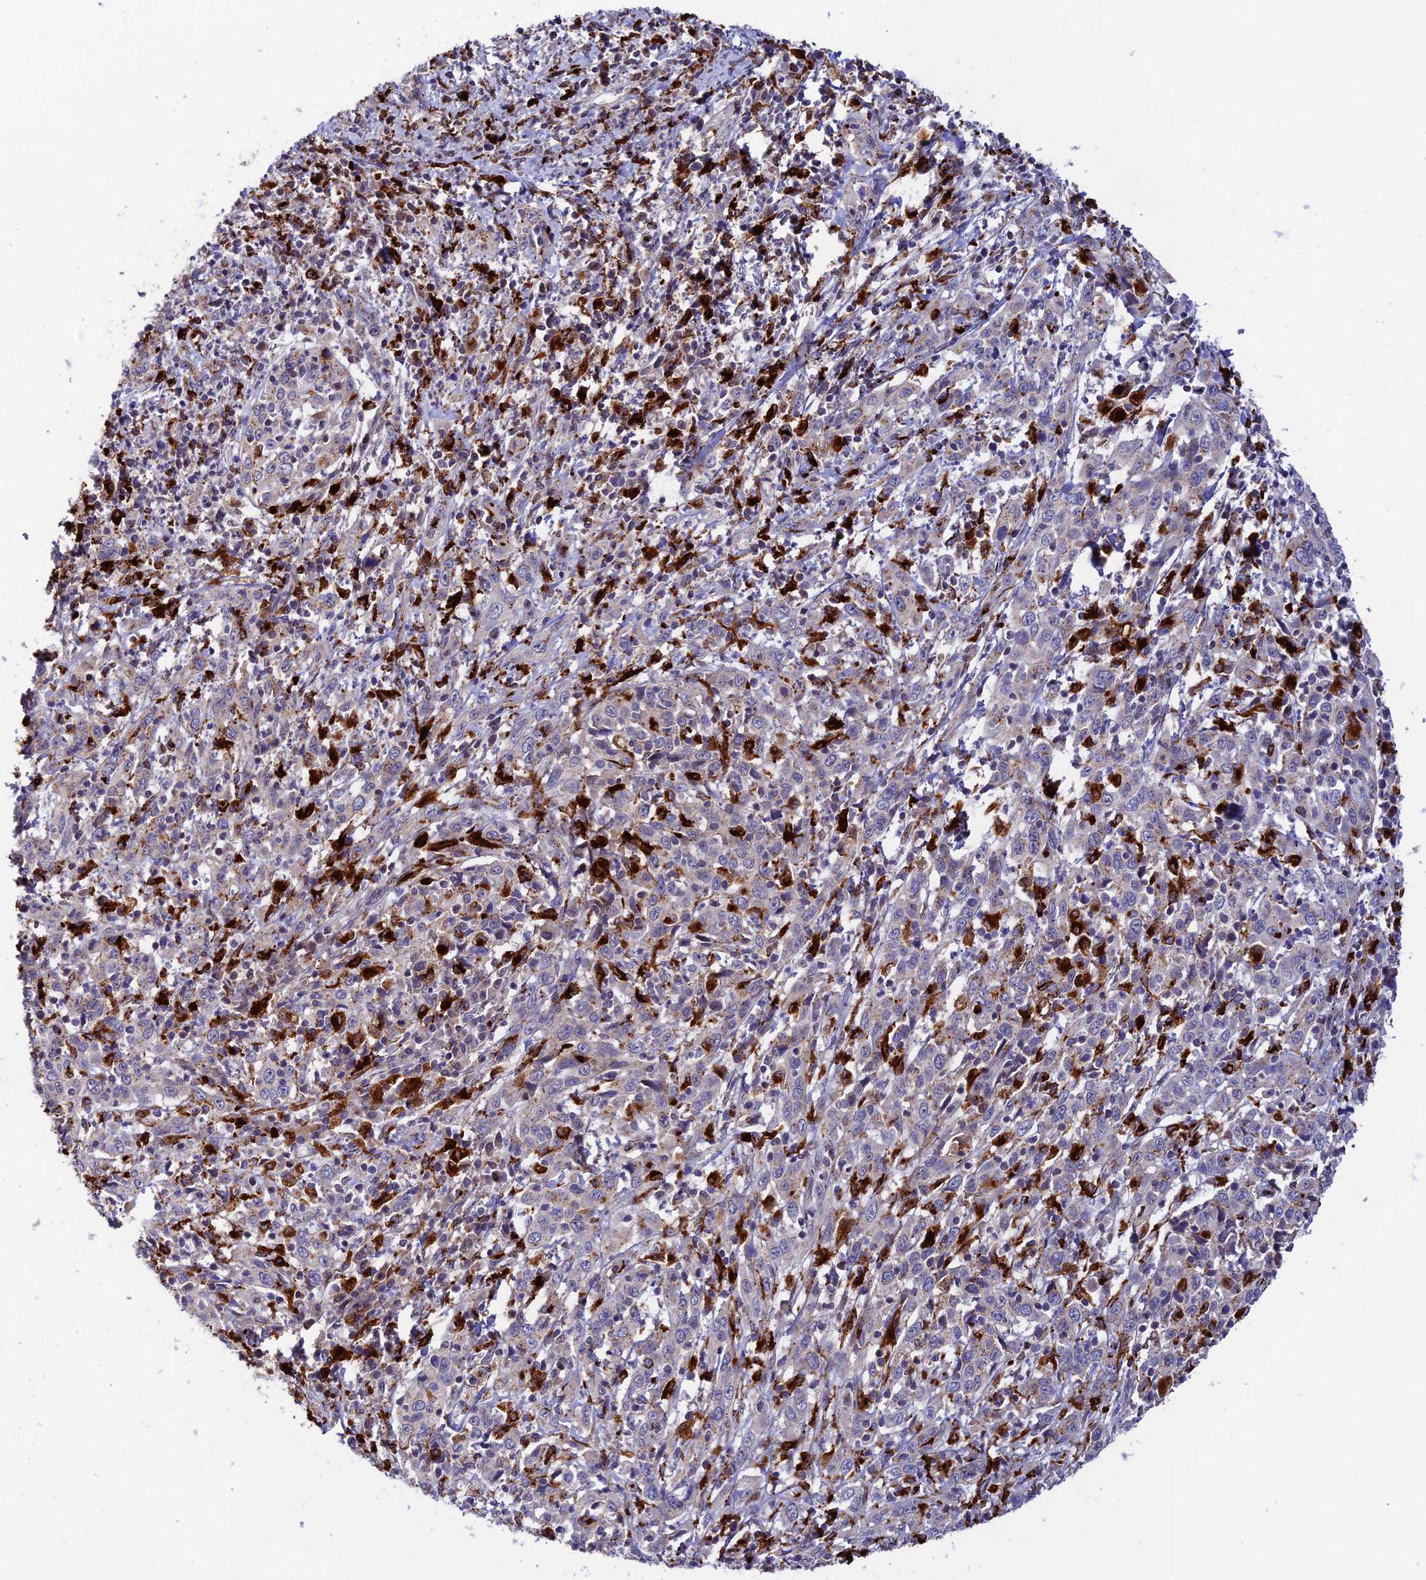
{"staining": {"intensity": "negative", "quantity": "none", "location": "none"}, "tissue": "cervical cancer", "cell_type": "Tumor cells", "image_type": "cancer", "snomed": [{"axis": "morphology", "description": "Squamous cell carcinoma, NOS"}, {"axis": "topography", "description": "Cervix"}], "caption": "Immunohistochemistry (IHC) histopathology image of neoplastic tissue: human cervical cancer stained with DAB displays no significant protein staining in tumor cells. (DAB (3,3'-diaminobenzidine) immunohistochemistry with hematoxylin counter stain).", "gene": "HIC1", "patient": {"sex": "female", "age": 46}}